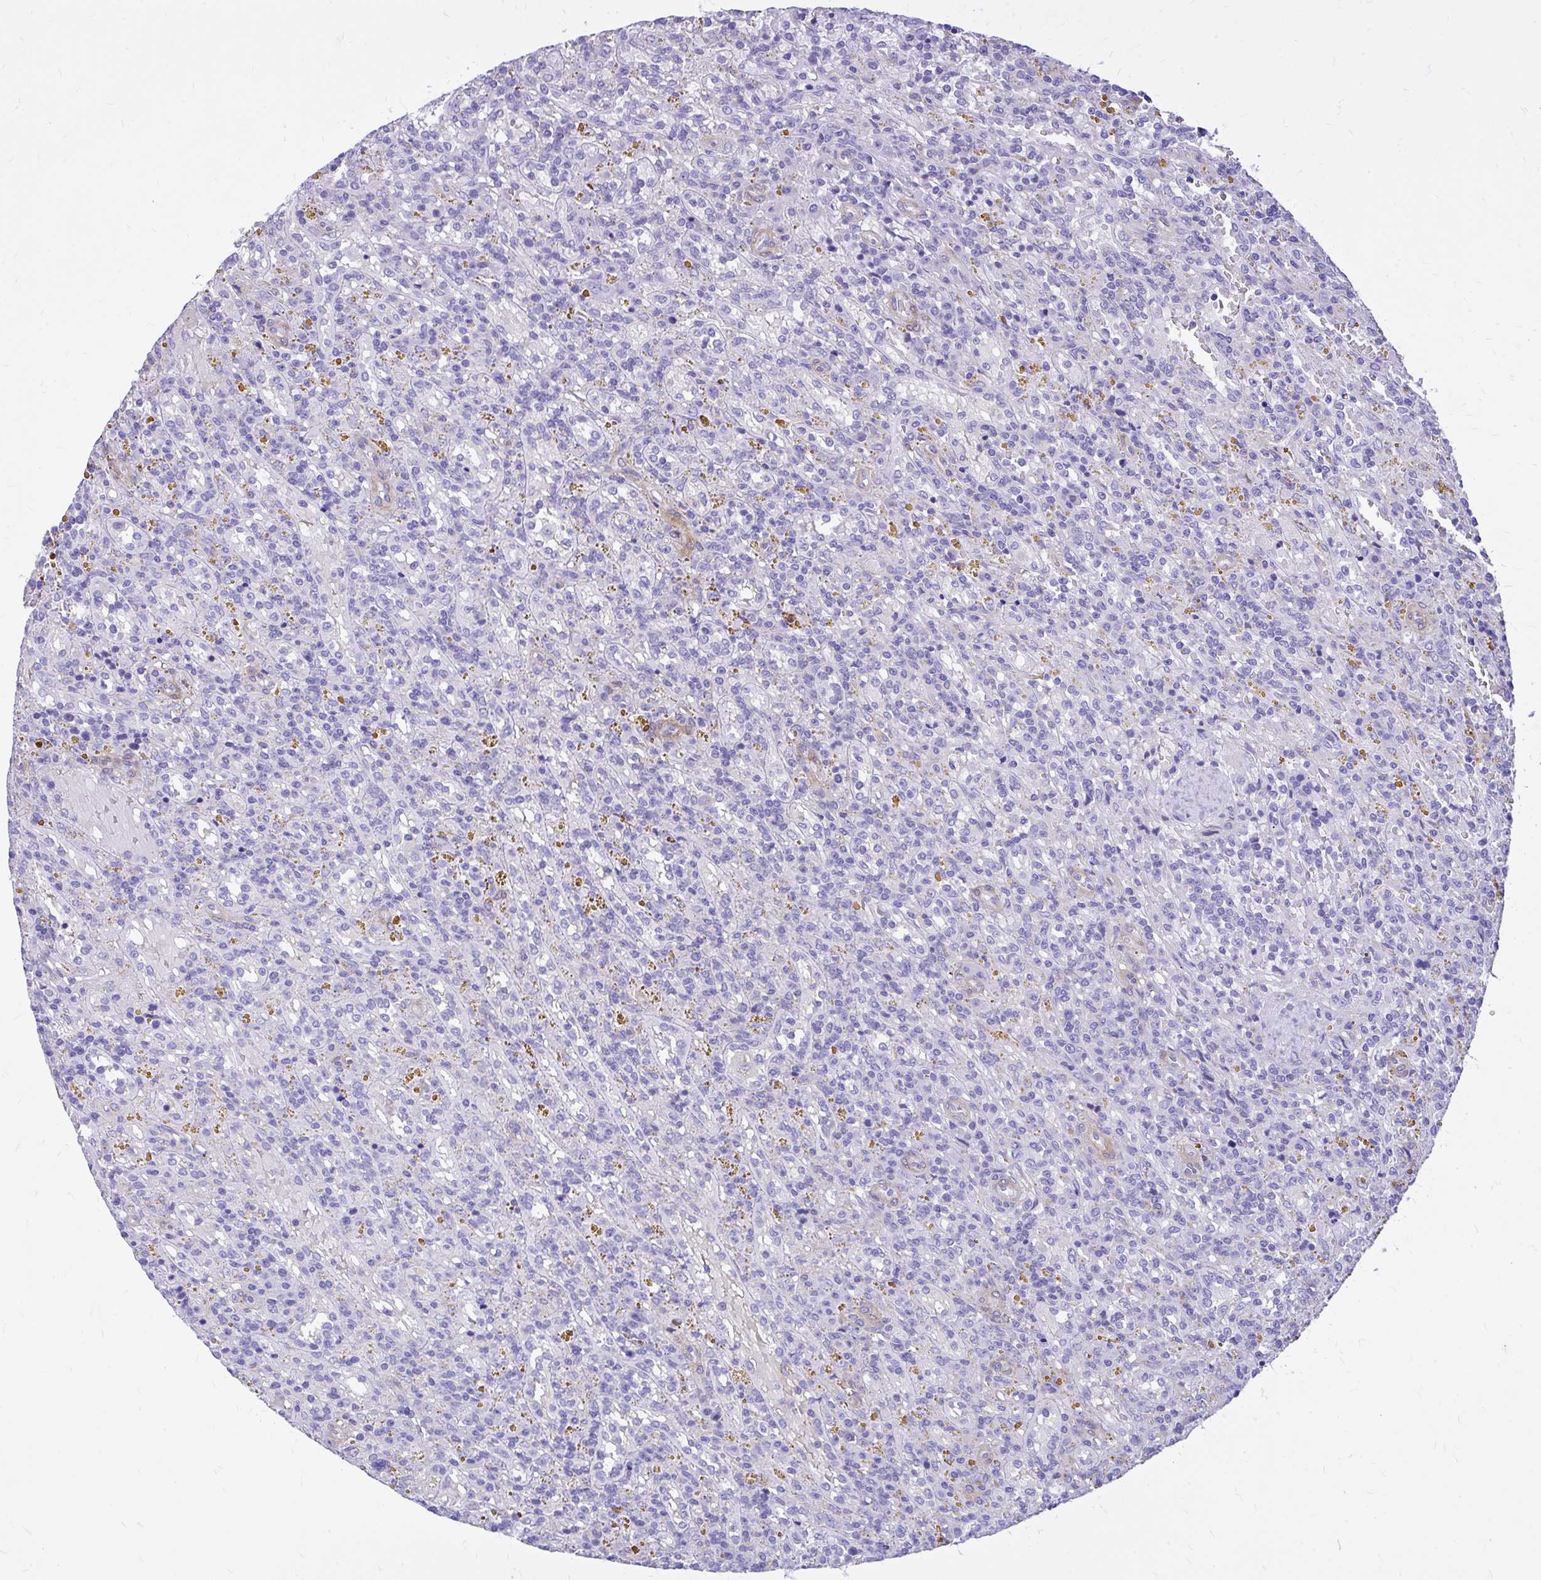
{"staining": {"intensity": "negative", "quantity": "none", "location": "none"}, "tissue": "lymphoma", "cell_type": "Tumor cells", "image_type": "cancer", "snomed": [{"axis": "morphology", "description": "Malignant lymphoma, non-Hodgkin's type, Low grade"}, {"axis": "topography", "description": "Spleen"}], "caption": "Micrograph shows no protein positivity in tumor cells of lymphoma tissue.", "gene": "ADAMTSL1", "patient": {"sex": "female", "age": 65}}